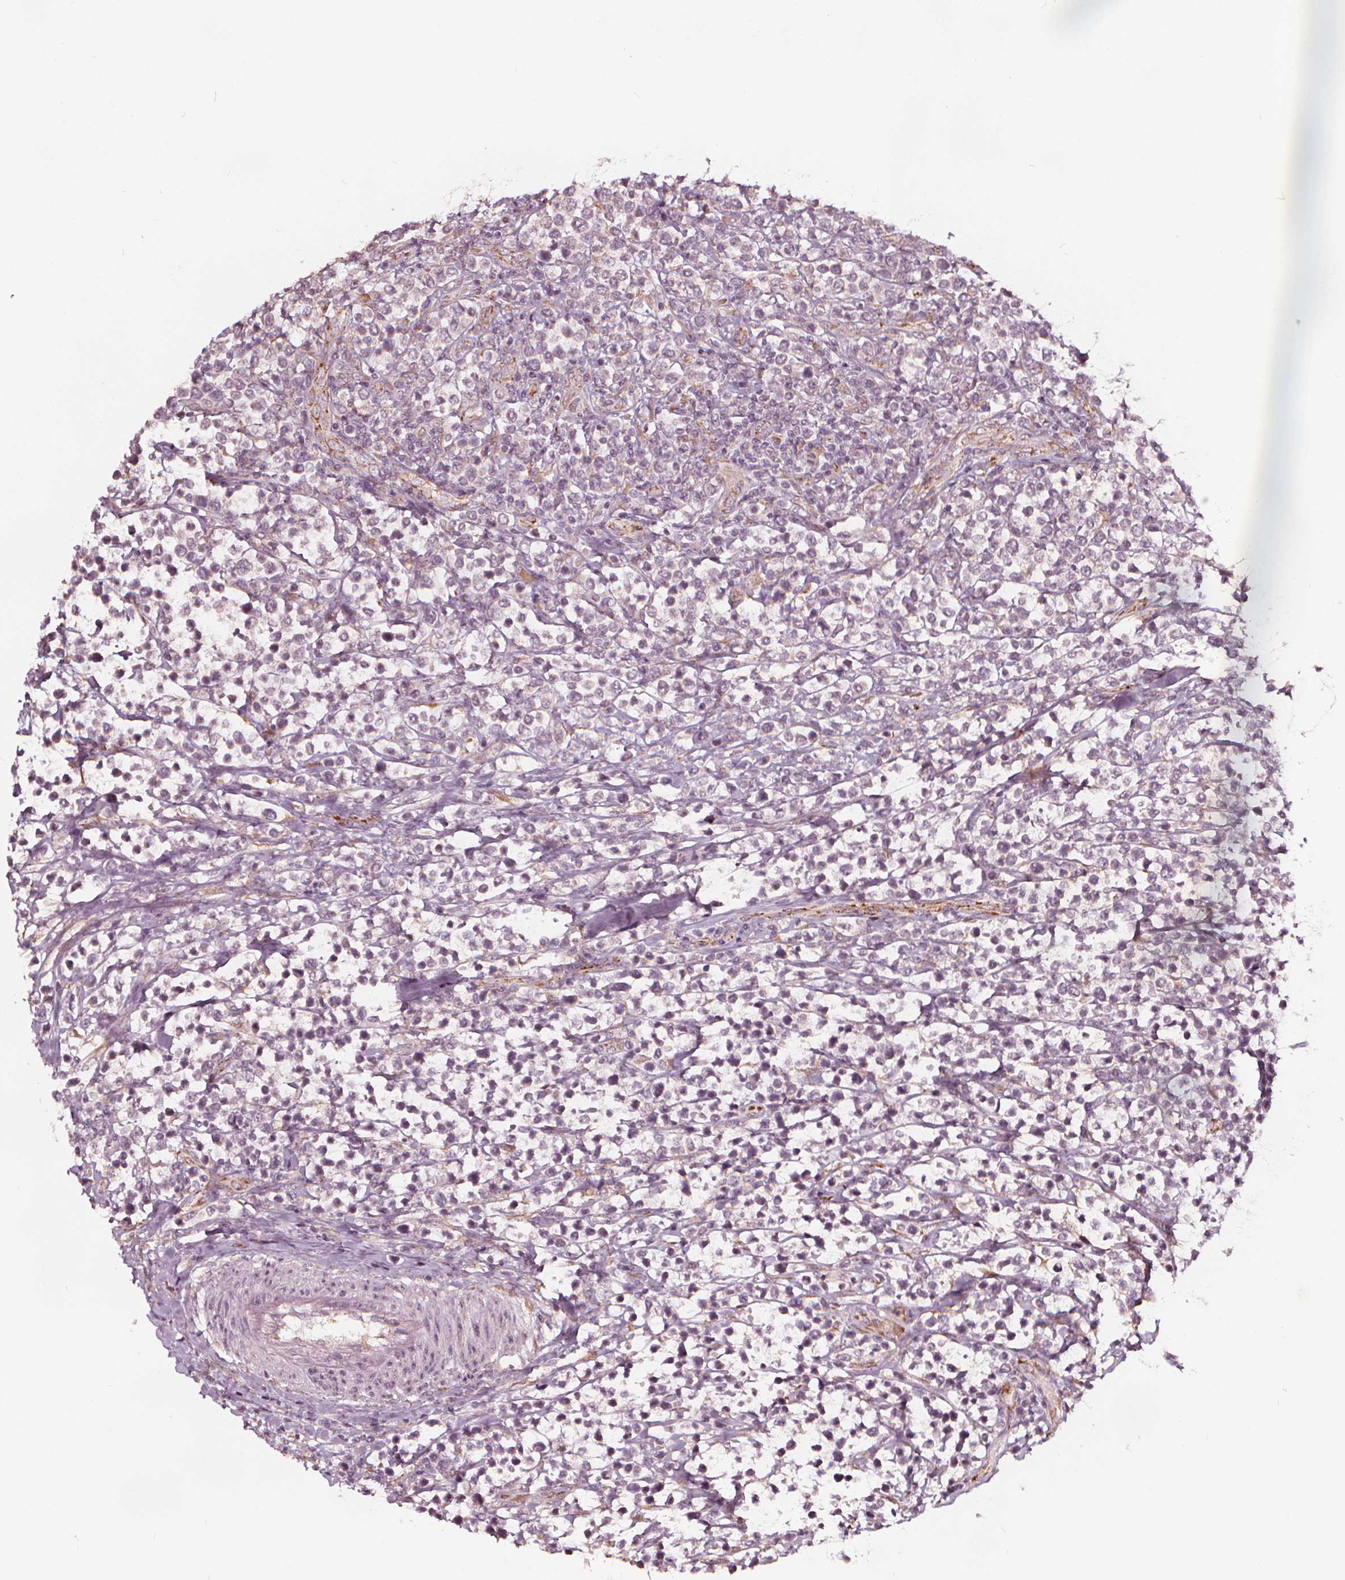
{"staining": {"intensity": "negative", "quantity": "none", "location": "none"}, "tissue": "lymphoma", "cell_type": "Tumor cells", "image_type": "cancer", "snomed": [{"axis": "morphology", "description": "Malignant lymphoma, non-Hodgkin's type, High grade"}, {"axis": "topography", "description": "Soft tissue"}], "caption": "High magnification brightfield microscopy of lymphoma stained with DAB (brown) and counterstained with hematoxylin (blue): tumor cells show no significant expression.", "gene": "NPC1L1", "patient": {"sex": "female", "age": 56}}